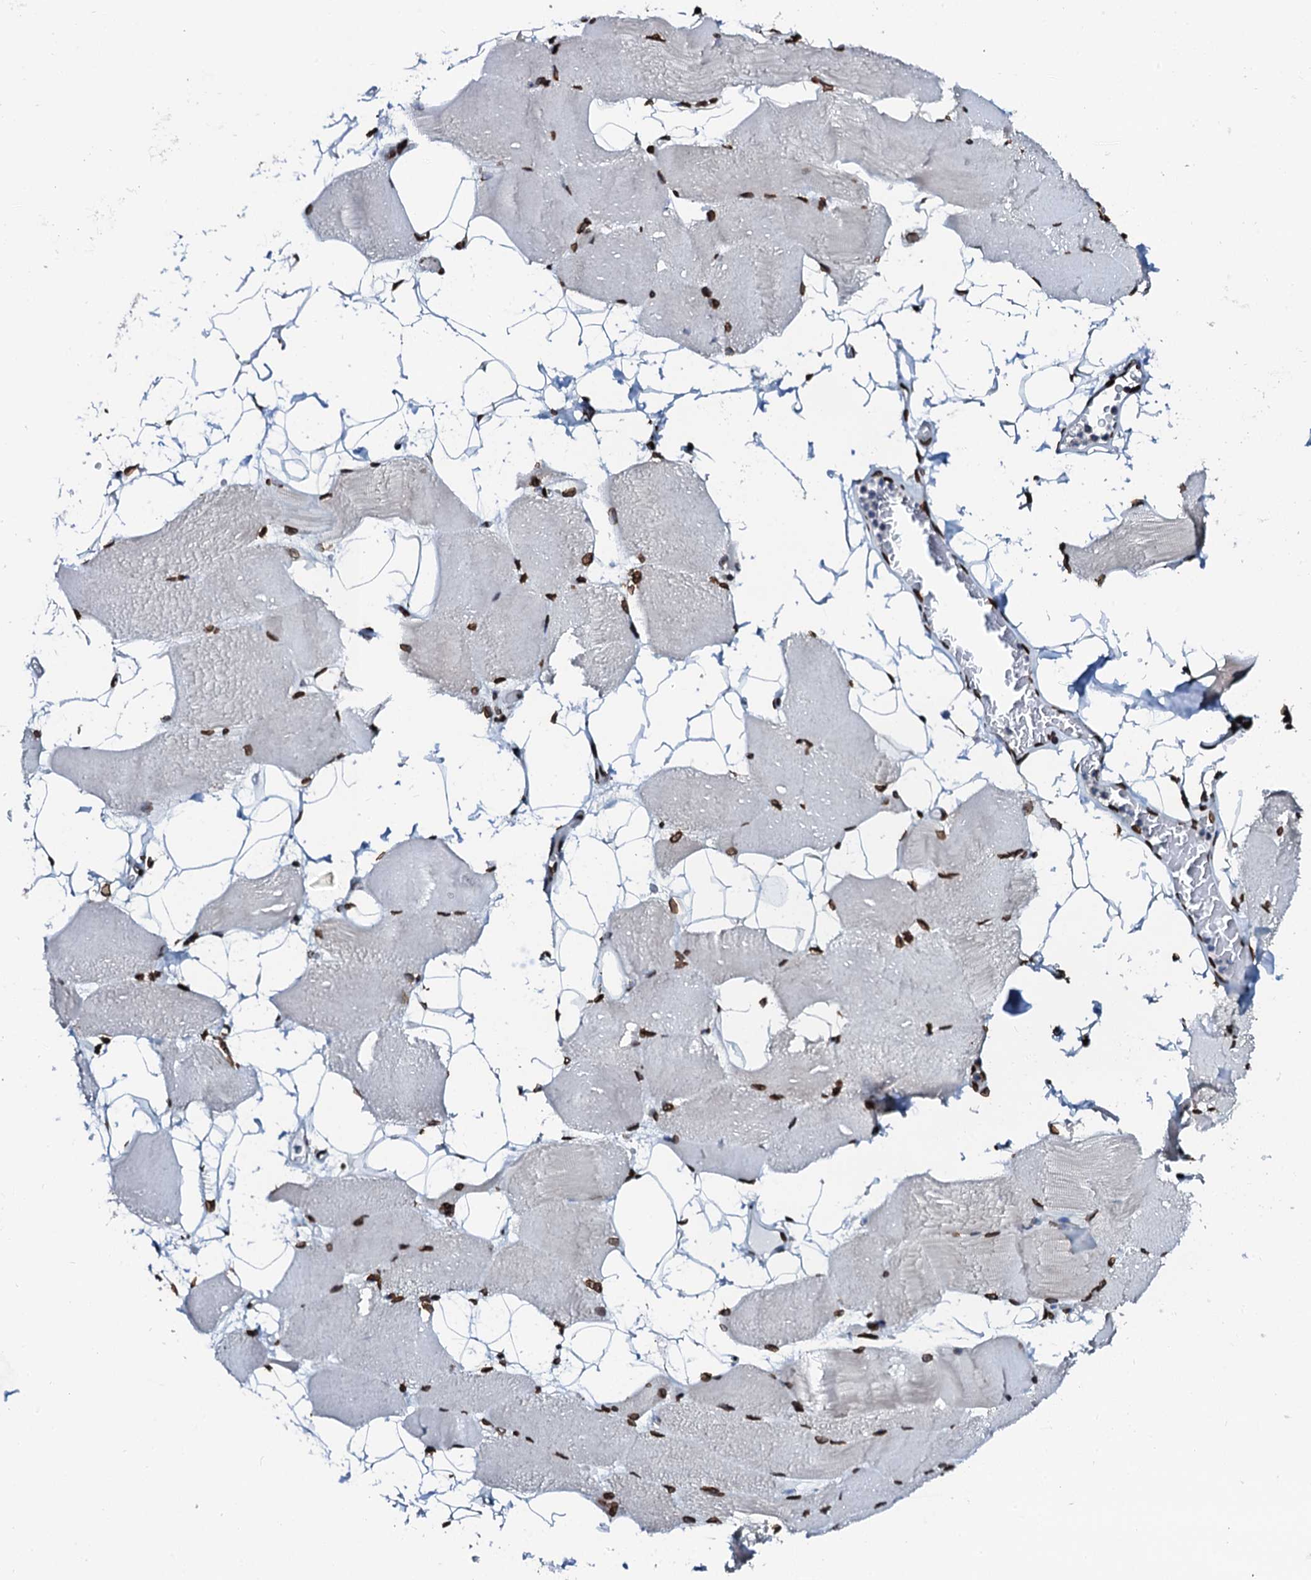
{"staining": {"intensity": "strong", "quantity": ">75%", "location": "nuclear"}, "tissue": "skeletal muscle", "cell_type": "Myocytes", "image_type": "normal", "snomed": [{"axis": "morphology", "description": "Normal tissue, NOS"}, {"axis": "topography", "description": "Skeletal muscle"}, {"axis": "topography", "description": "Parathyroid gland"}], "caption": "Immunohistochemistry image of normal skeletal muscle stained for a protein (brown), which shows high levels of strong nuclear positivity in approximately >75% of myocytes.", "gene": "KATNAL2", "patient": {"sex": "female", "age": 37}}